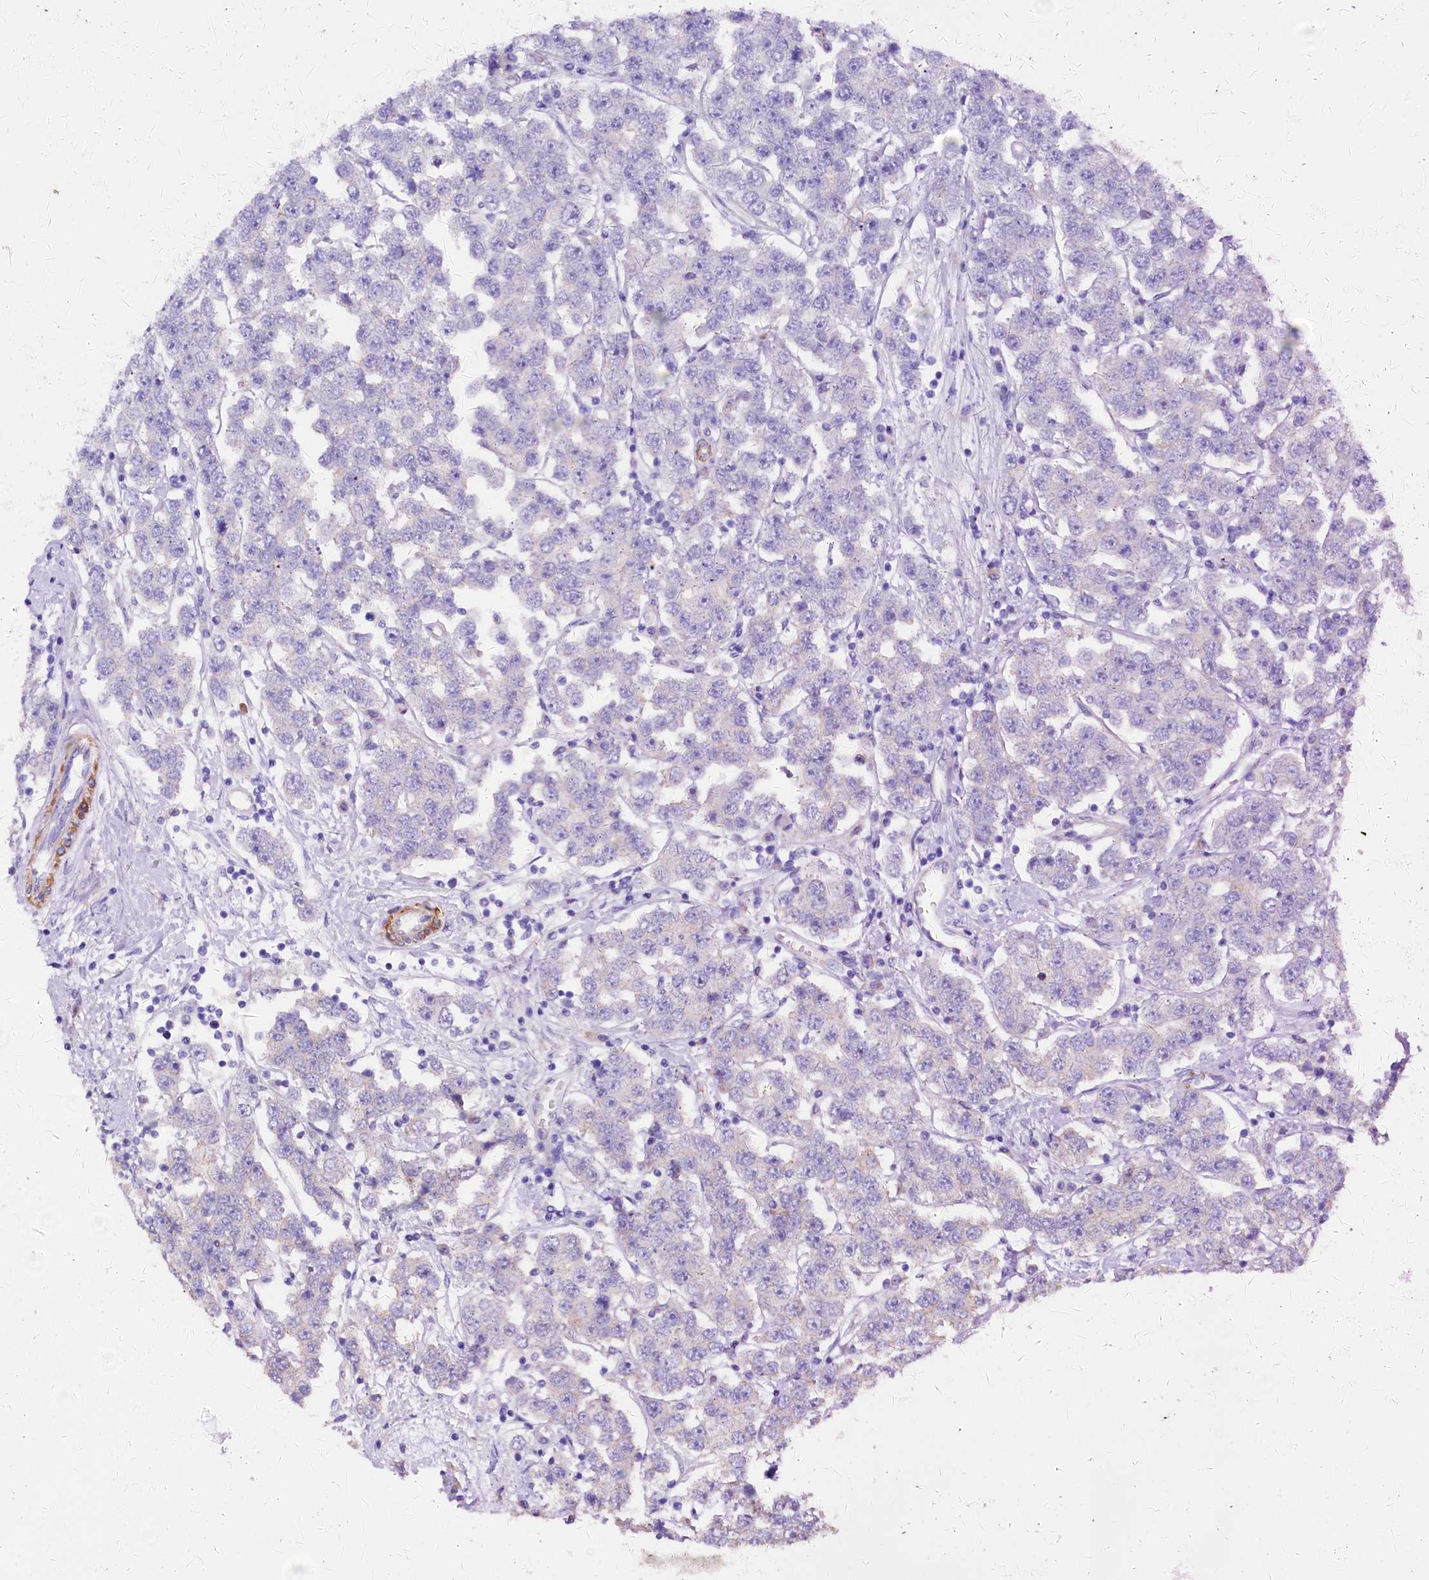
{"staining": {"intensity": "negative", "quantity": "none", "location": "none"}, "tissue": "testis cancer", "cell_type": "Tumor cells", "image_type": "cancer", "snomed": [{"axis": "morphology", "description": "Seminoma, NOS"}, {"axis": "topography", "description": "Testis"}], "caption": "Testis cancer was stained to show a protein in brown. There is no significant expression in tumor cells. The staining is performed using DAB (3,3'-diaminobenzidine) brown chromogen with nuclei counter-stained in using hematoxylin.", "gene": "WNT8A", "patient": {"sex": "male", "age": 28}}